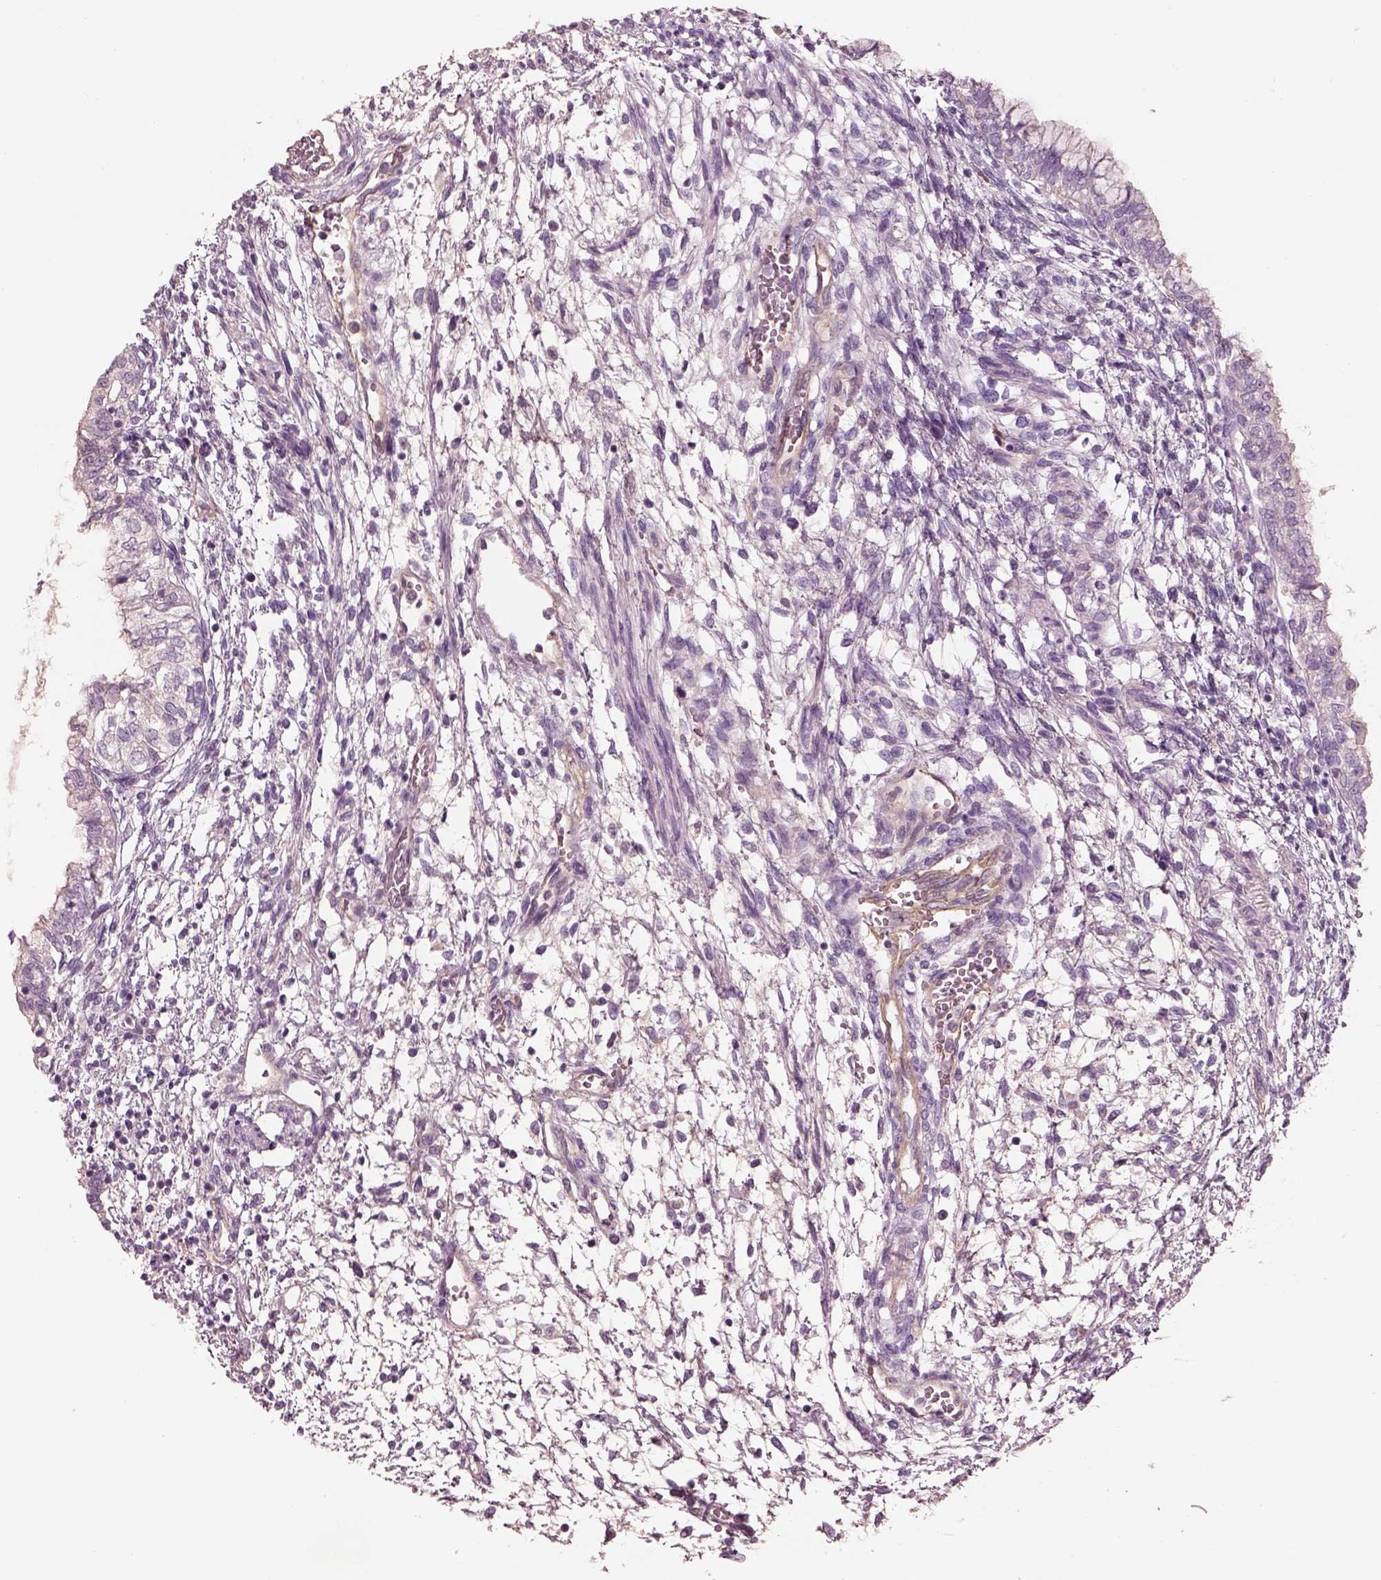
{"staining": {"intensity": "negative", "quantity": "none", "location": "none"}, "tissue": "testis cancer", "cell_type": "Tumor cells", "image_type": "cancer", "snomed": [{"axis": "morphology", "description": "Carcinoma, Embryonal, NOS"}, {"axis": "topography", "description": "Testis"}], "caption": "Protein analysis of testis cancer demonstrates no significant positivity in tumor cells.", "gene": "IGLL1", "patient": {"sex": "male", "age": 37}}